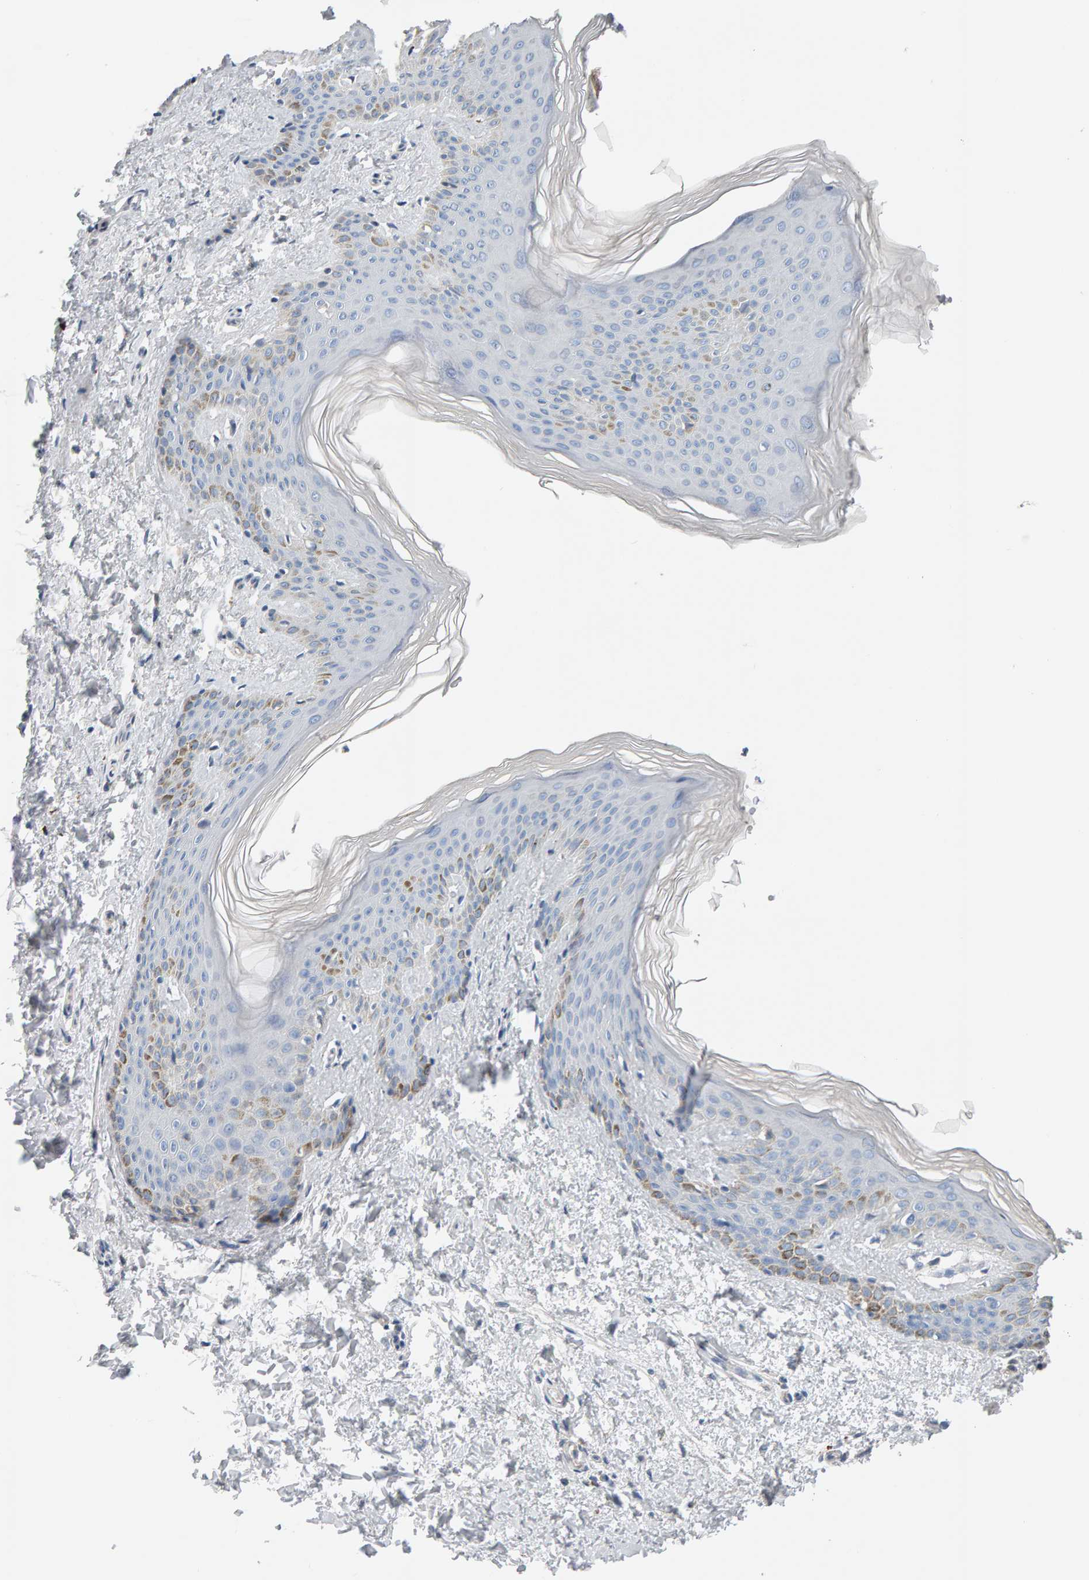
{"staining": {"intensity": "negative", "quantity": "none", "location": "none"}, "tissue": "skin", "cell_type": "Fibroblasts", "image_type": "normal", "snomed": [{"axis": "morphology", "description": "Normal tissue, NOS"}, {"axis": "morphology", "description": "Neoplasm, benign, NOS"}, {"axis": "topography", "description": "Skin"}, {"axis": "topography", "description": "Soft tissue"}], "caption": "The IHC histopathology image has no significant expression in fibroblasts of skin. Nuclei are stained in blue.", "gene": "FYN", "patient": {"sex": "male", "age": 26}}